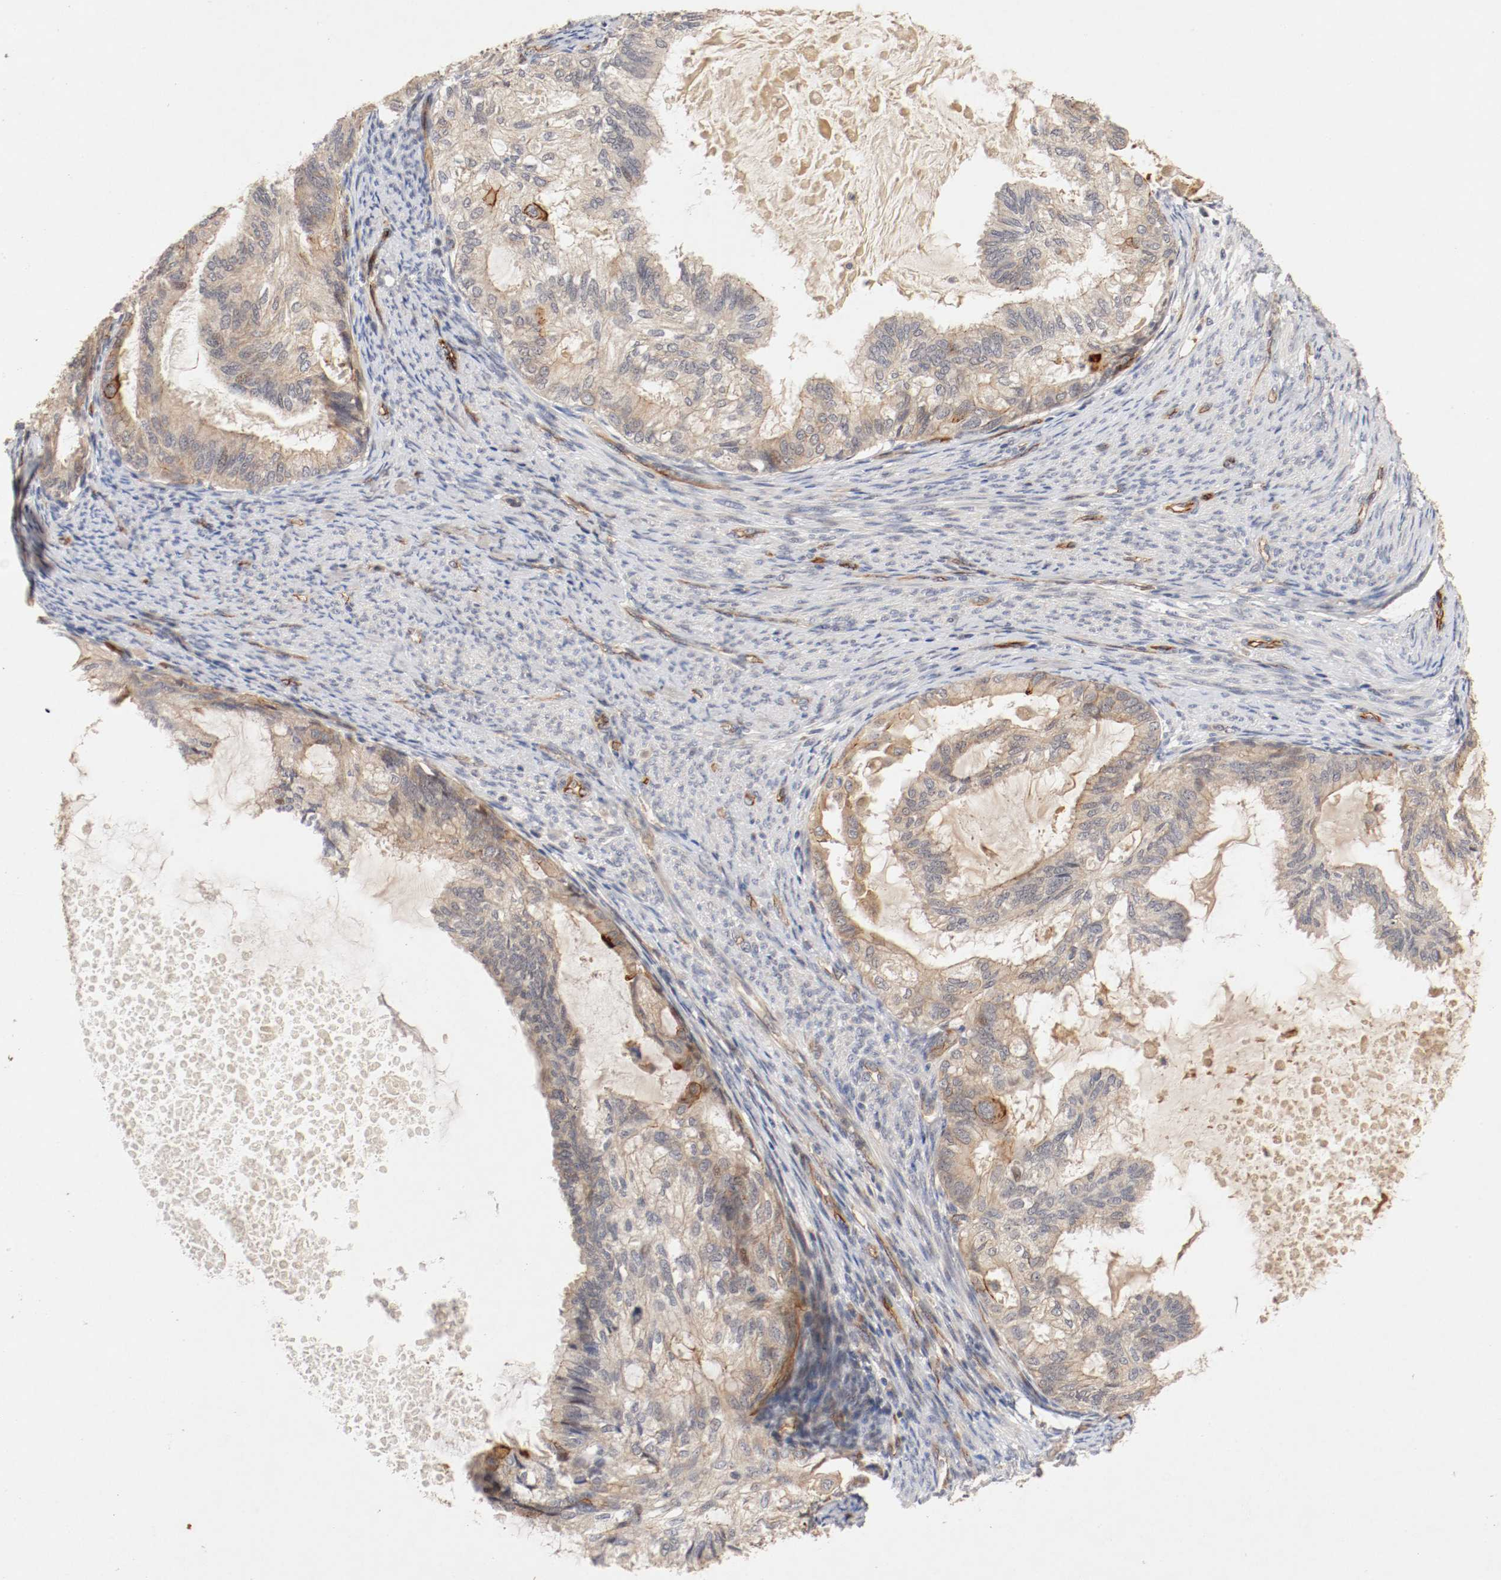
{"staining": {"intensity": "weak", "quantity": "25%-75%", "location": "cytoplasmic/membranous"}, "tissue": "cervical cancer", "cell_type": "Tumor cells", "image_type": "cancer", "snomed": [{"axis": "morphology", "description": "Normal tissue, NOS"}, {"axis": "morphology", "description": "Adenocarcinoma, NOS"}, {"axis": "topography", "description": "Cervix"}, {"axis": "topography", "description": "Endometrium"}], "caption": "A low amount of weak cytoplasmic/membranous staining is identified in approximately 25%-75% of tumor cells in adenocarcinoma (cervical) tissue.", "gene": "TYK2", "patient": {"sex": "female", "age": 86}}